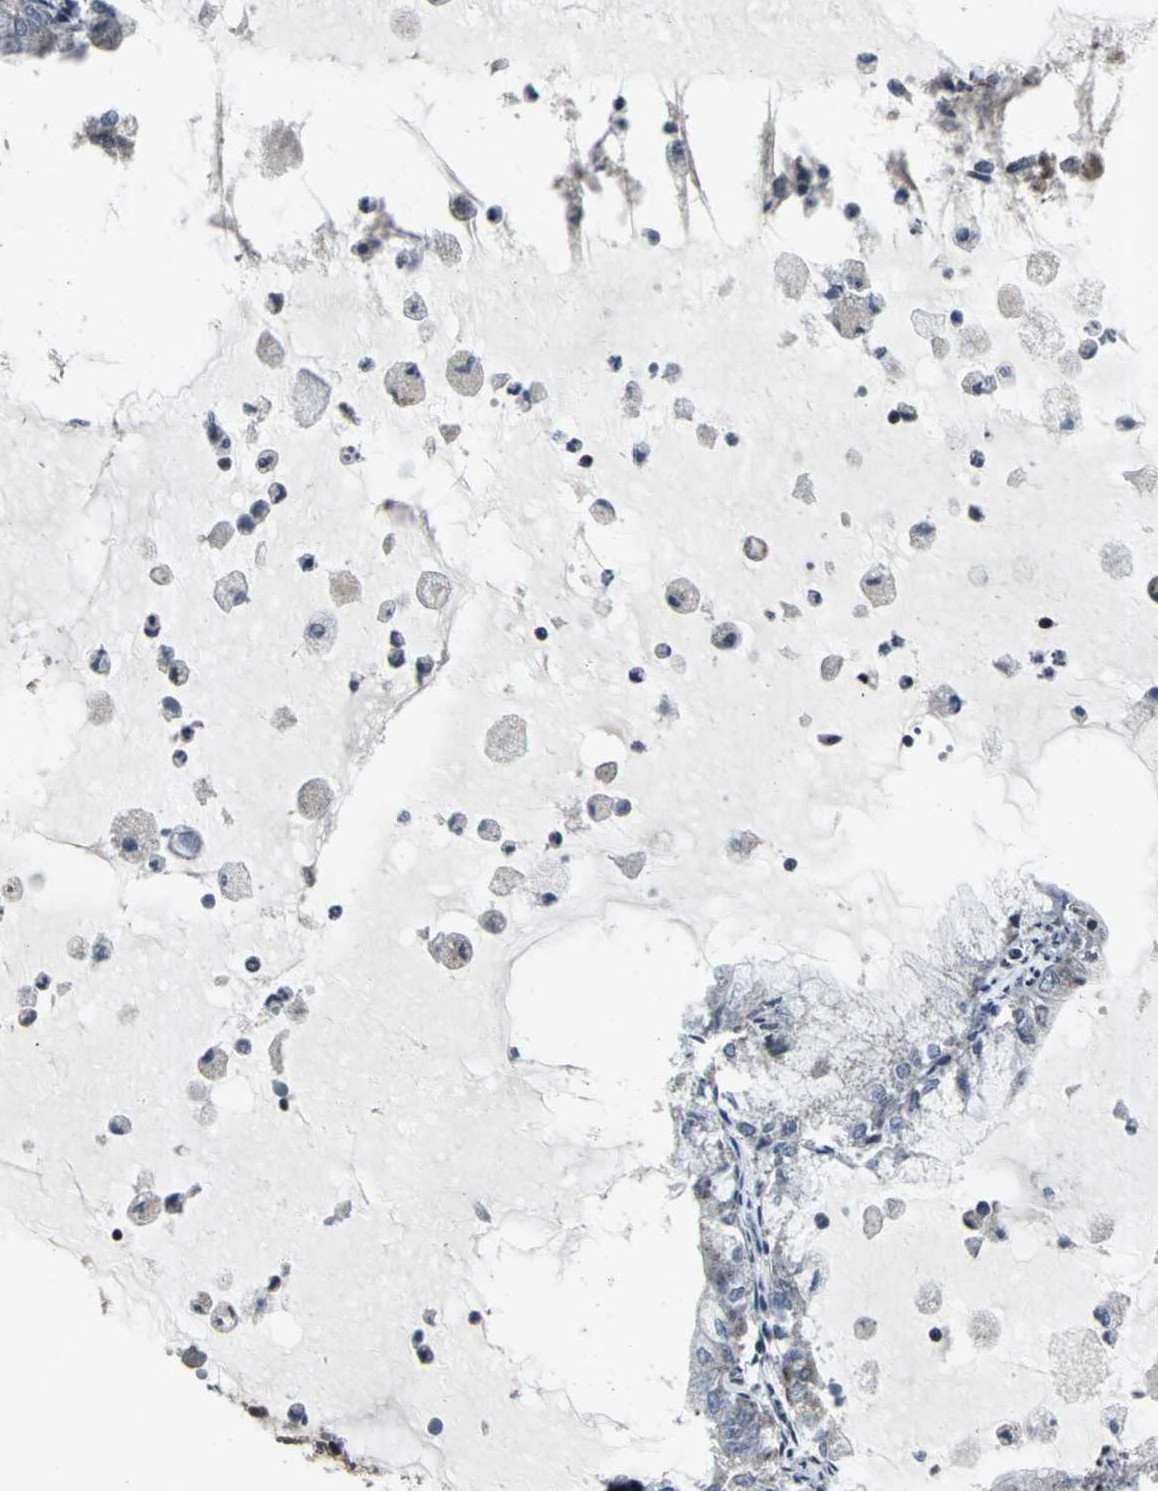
{"staining": {"intensity": "weak", "quantity": "<25%", "location": "cytoplasmic/membranous"}, "tissue": "endometrial cancer", "cell_type": "Tumor cells", "image_type": "cancer", "snomed": [{"axis": "morphology", "description": "Adenocarcinoma, NOS"}, {"axis": "topography", "description": "Endometrium"}], "caption": "The photomicrograph displays no significant positivity in tumor cells of endometrial cancer.", "gene": "SRF", "patient": {"sex": "female", "age": 86}}